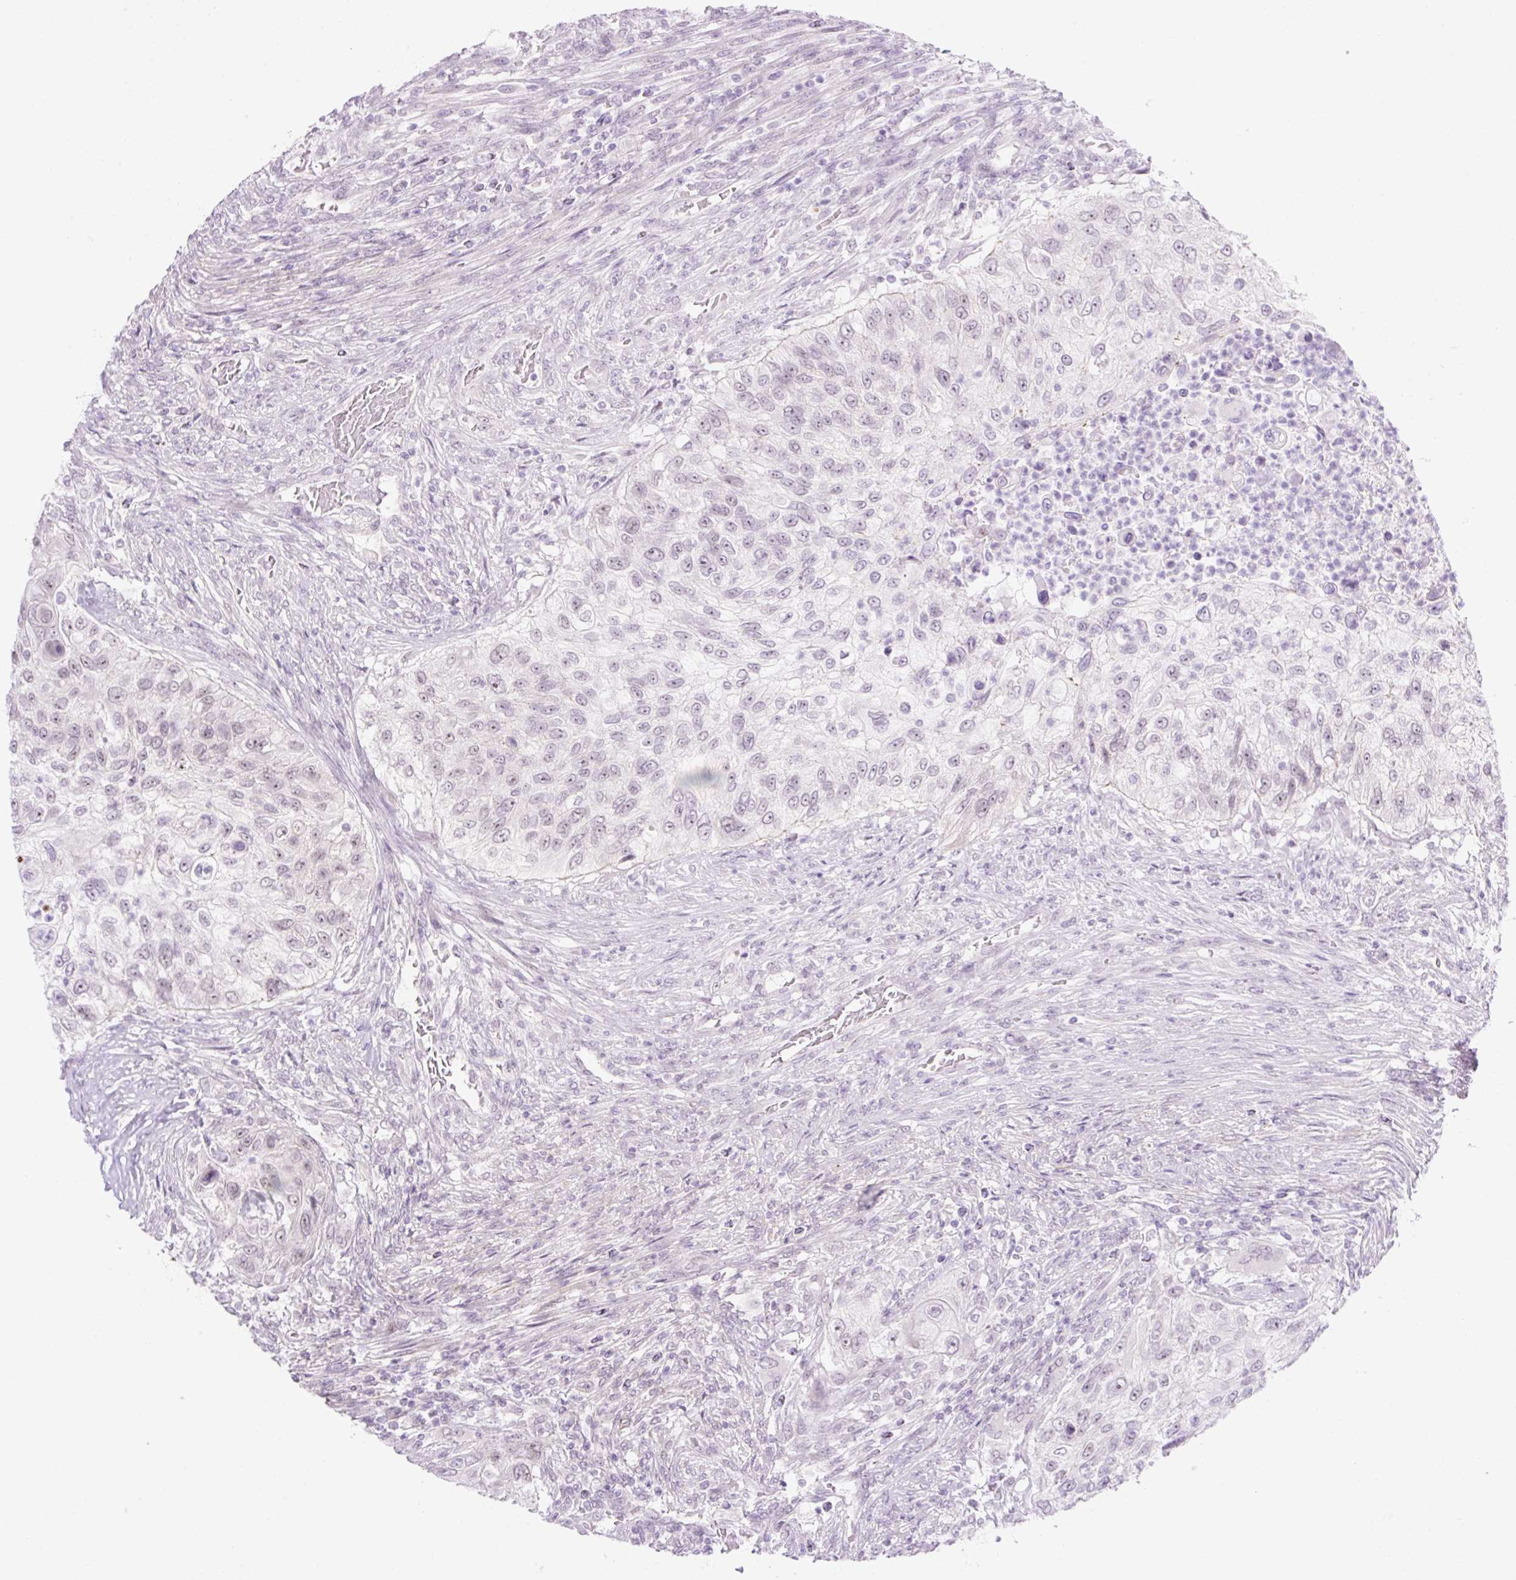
{"staining": {"intensity": "weak", "quantity": "<25%", "location": "nuclear"}, "tissue": "urothelial cancer", "cell_type": "Tumor cells", "image_type": "cancer", "snomed": [{"axis": "morphology", "description": "Urothelial carcinoma, High grade"}, {"axis": "topography", "description": "Urinary bladder"}], "caption": "Immunohistochemical staining of urothelial cancer reveals no significant positivity in tumor cells. Brightfield microscopy of immunohistochemistry stained with DAB (brown) and hematoxylin (blue), captured at high magnification.", "gene": "ICE1", "patient": {"sex": "female", "age": 60}}